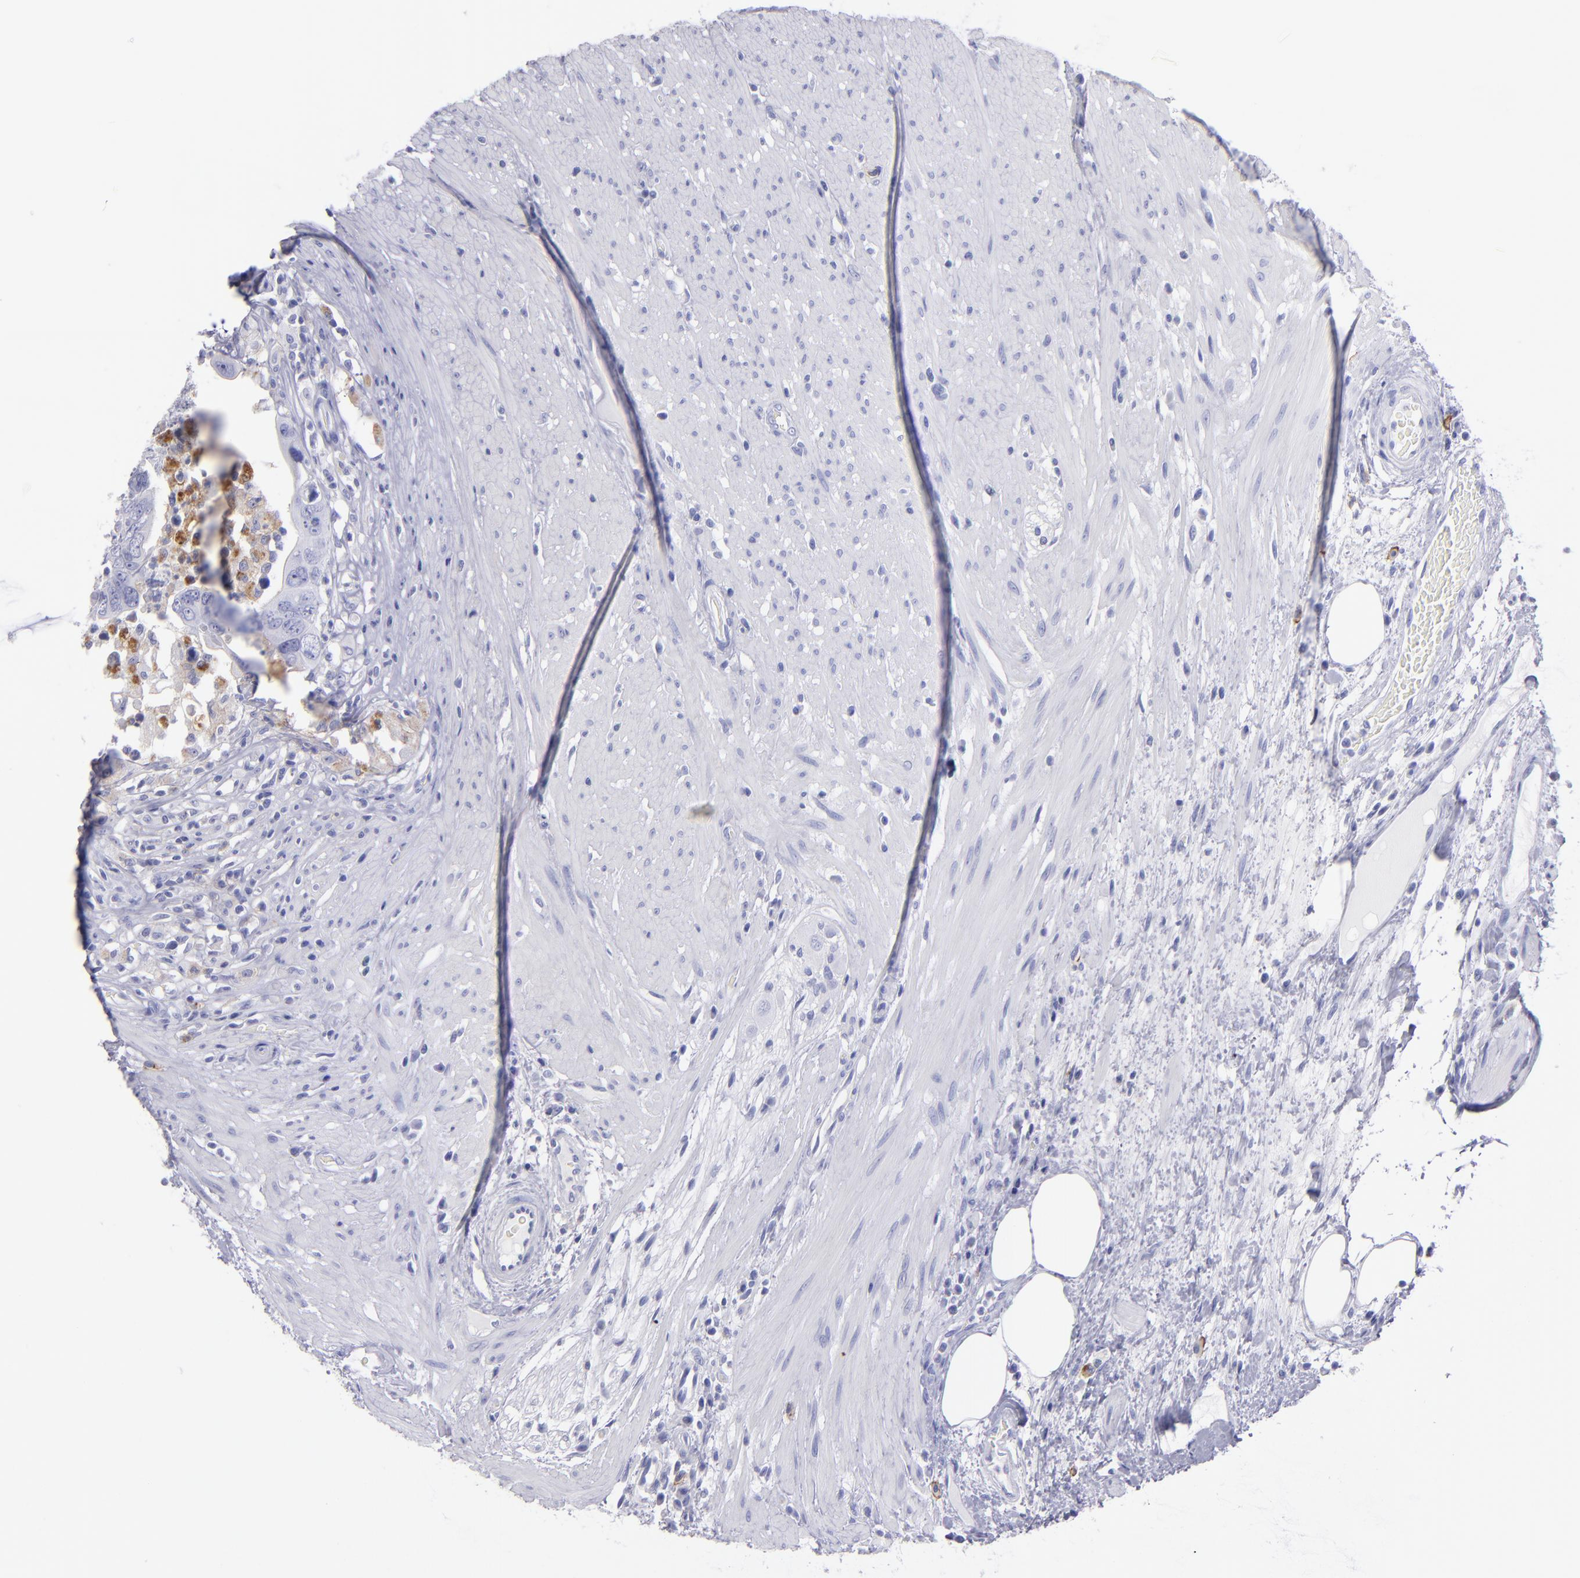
{"staining": {"intensity": "negative", "quantity": "none", "location": "none"}, "tissue": "colorectal cancer", "cell_type": "Tumor cells", "image_type": "cancer", "snomed": [{"axis": "morphology", "description": "Adenocarcinoma, NOS"}, {"axis": "topography", "description": "Rectum"}], "caption": "An IHC photomicrograph of adenocarcinoma (colorectal) is shown. There is no staining in tumor cells of adenocarcinoma (colorectal). The staining was performed using DAB (3,3'-diaminobenzidine) to visualize the protein expression in brown, while the nuclei were stained in blue with hematoxylin (Magnification: 20x).", "gene": "CD82", "patient": {"sex": "male", "age": 53}}